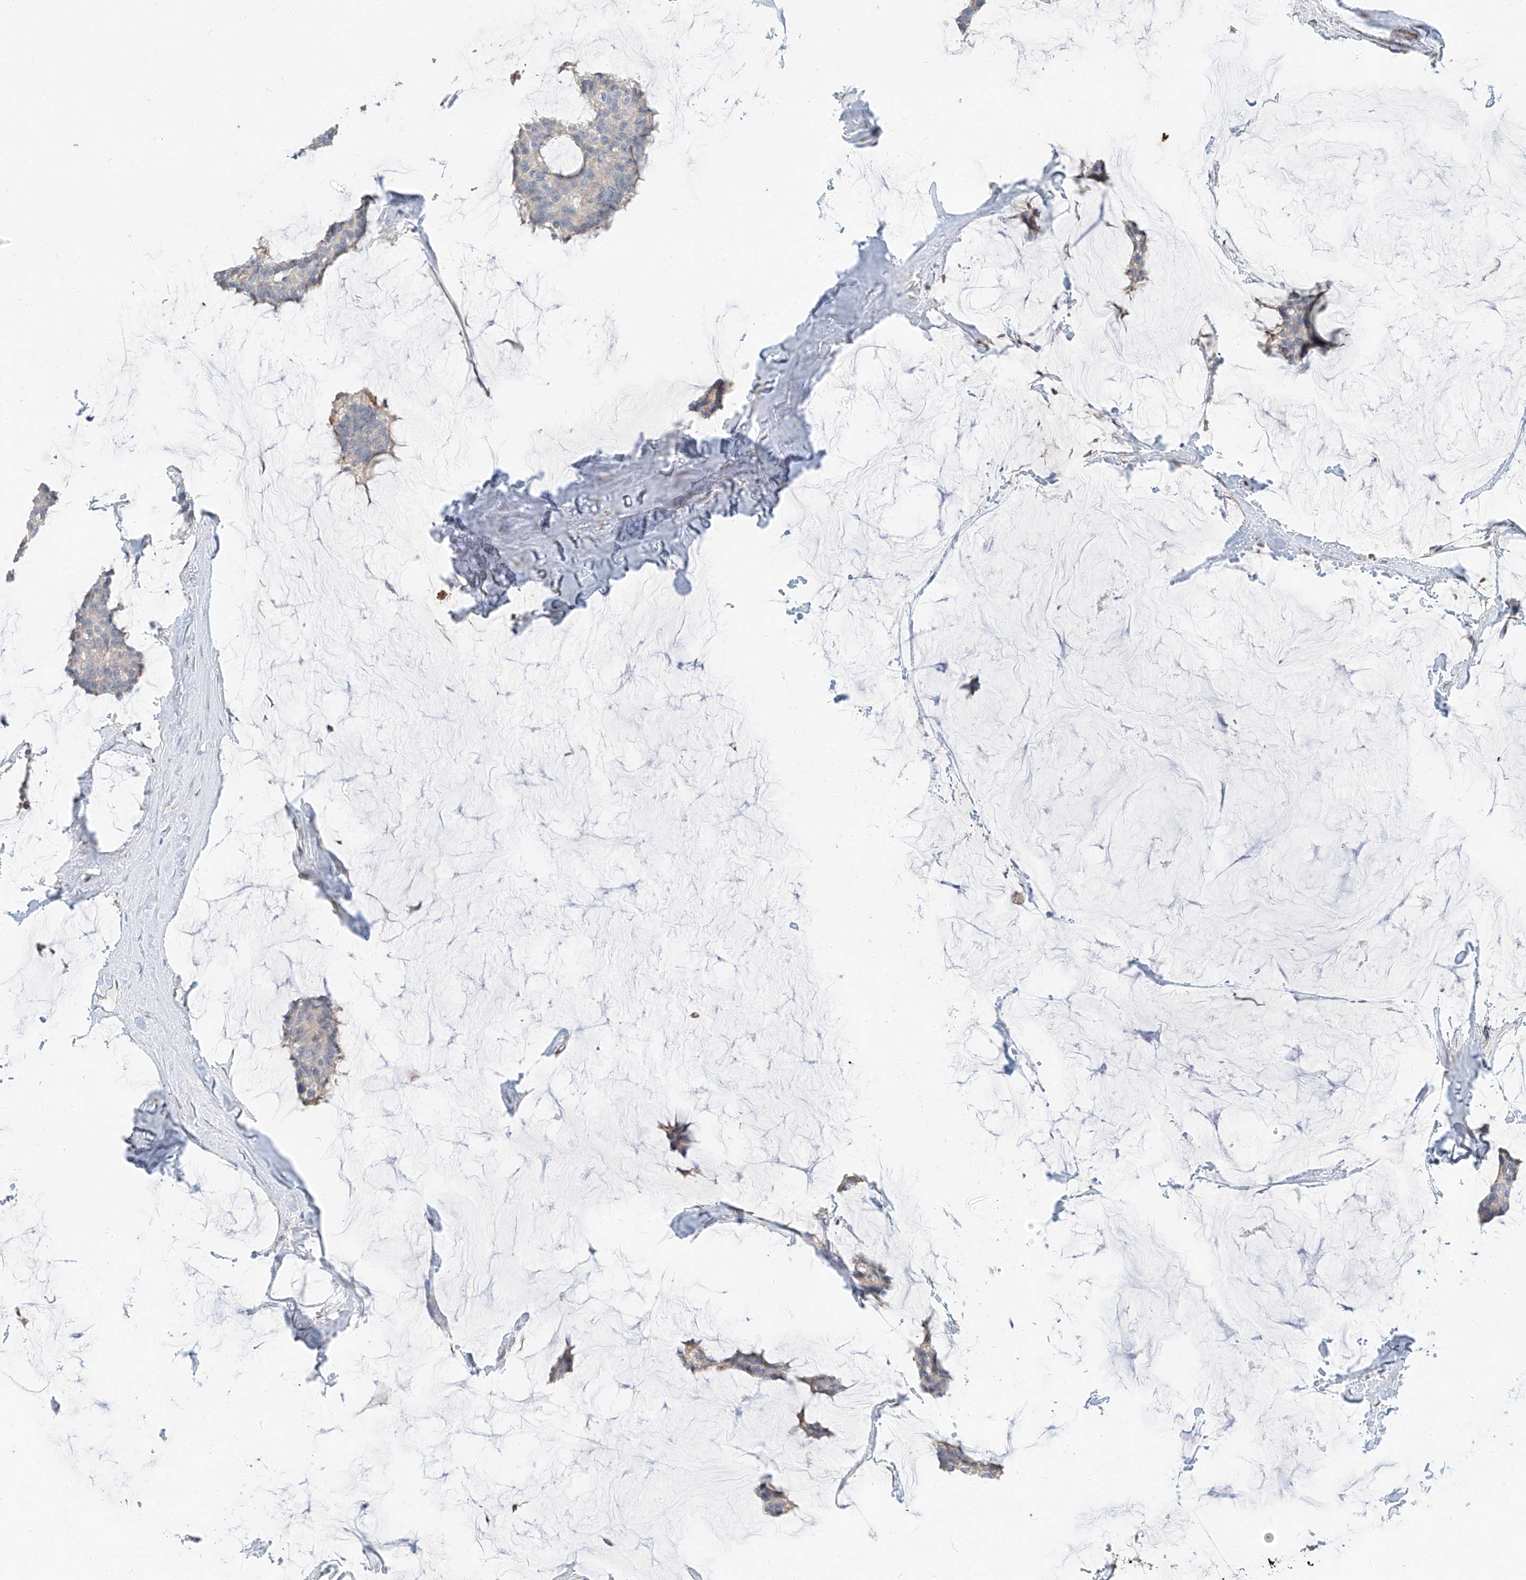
{"staining": {"intensity": "negative", "quantity": "none", "location": "none"}, "tissue": "breast cancer", "cell_type": "Tumor cells", "image_type": "cancer", "snomed": [{"axis": "morphology", "description": "Duct carcinoma"}, {"axis": "topography", "description": "Breast"}], "caption": "Tumor cells are negative for protein expression in human breast cancer (invasive ductal carcinoma).", "gene": "STX19", "patient": {"sex": "female", "age": 93}}